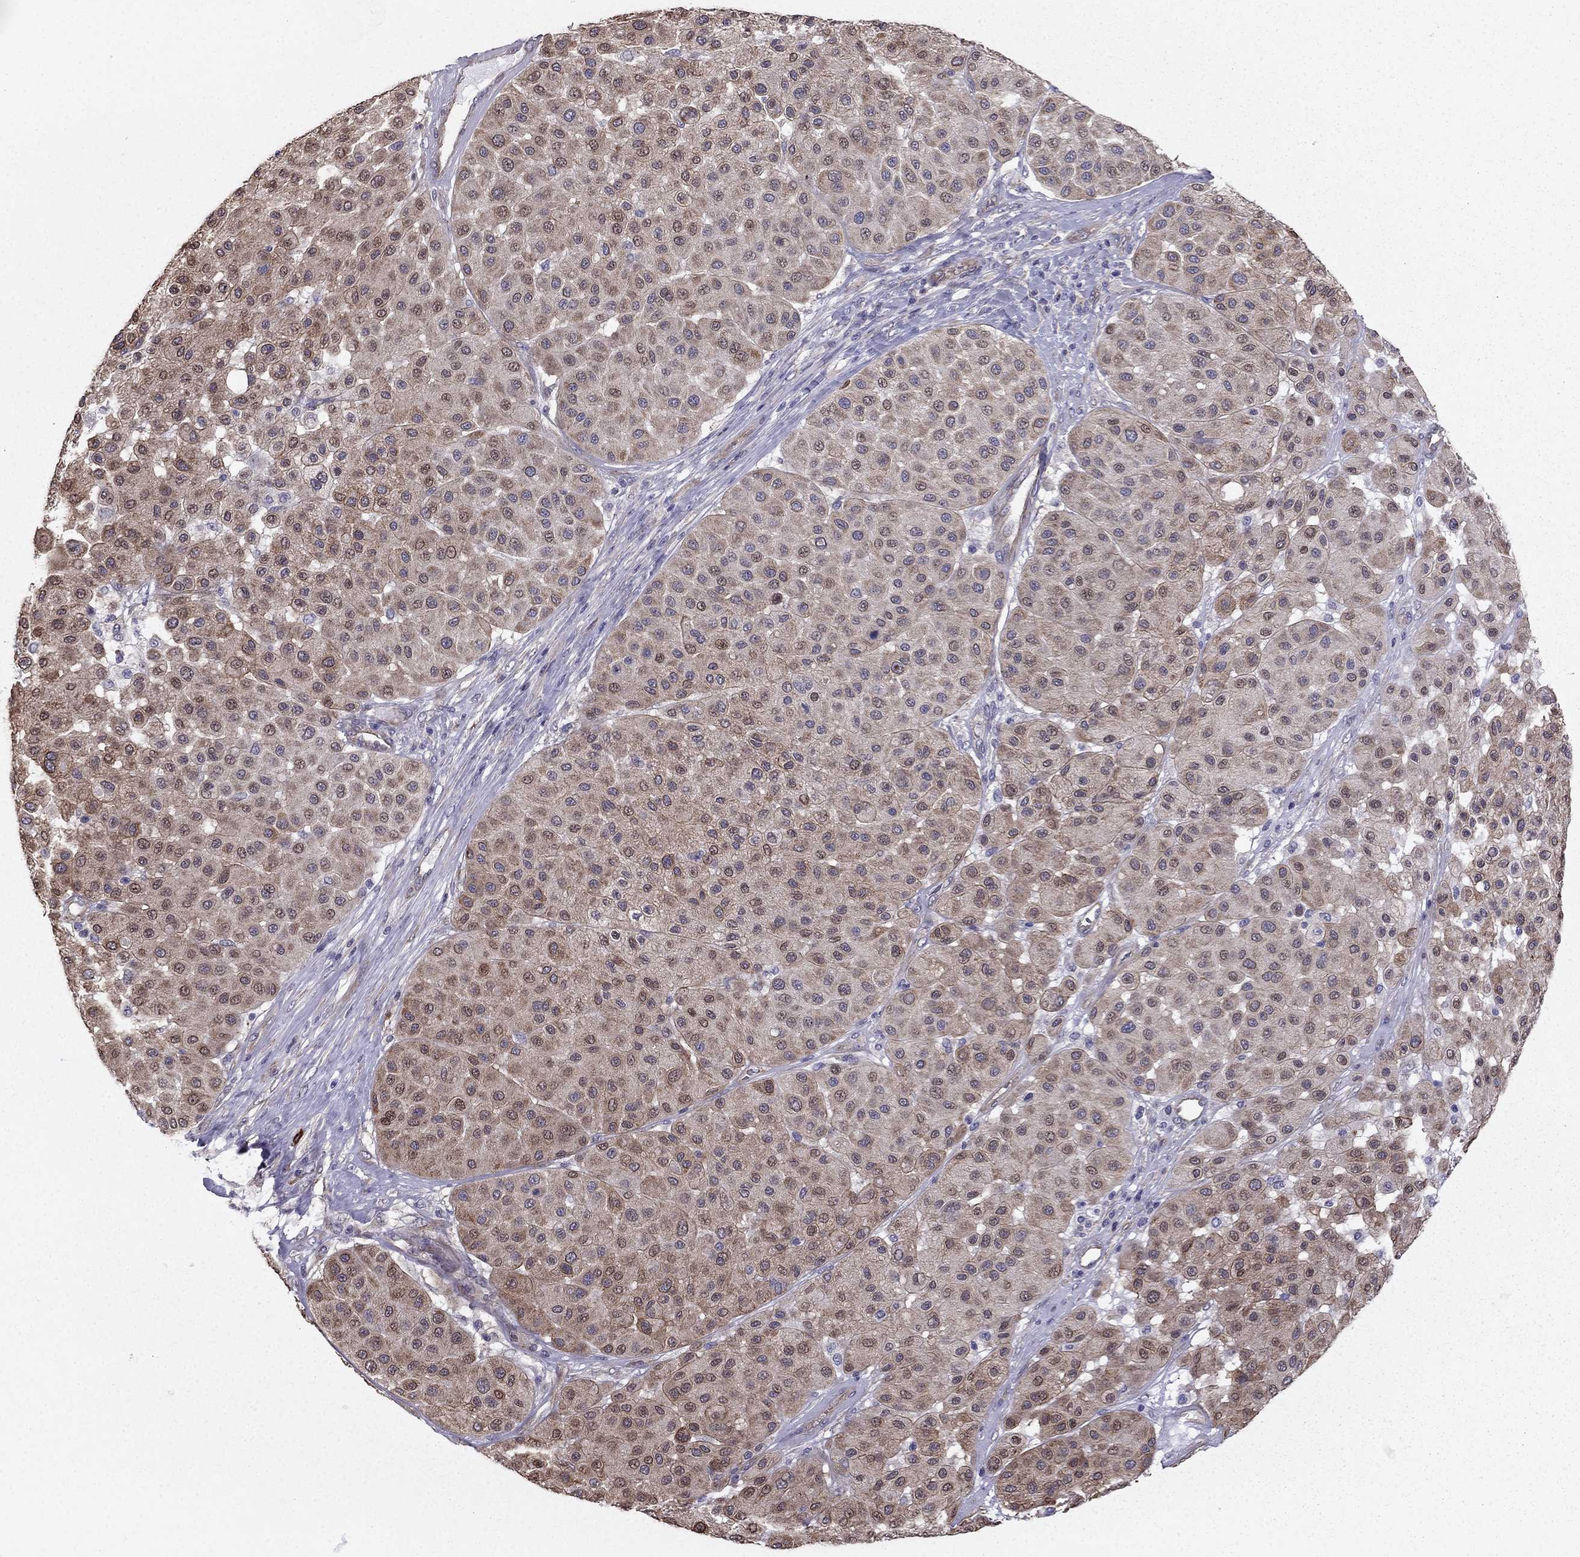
{"staining": {"intensity": "moderate", "quantity": "25%-75%", "location": "cytoplasmic/membranous"}, "tissue": "melanoma", "cell_type": "Tumor cells", "image_type": "cancer", "snomed": [{"axis": "morphology", "description": "Malignant melanoma, Metastatic site"}, {"axis": "topography", "description": "Smooth muscle"}], "caption": "Immunohistochemistry (IHC) micrograph of neoplastic tissue: human melanoma stained using immunohistochemistry (IHC) exhibits medium levels of moderate protein expression localized specifically in the cytoplasmic/membranous of tumor cells, appearing as a cytoplasmic/membranous brown color.", "gene": "ENOX1", "patient": {"sex": "male", "age": 41}}